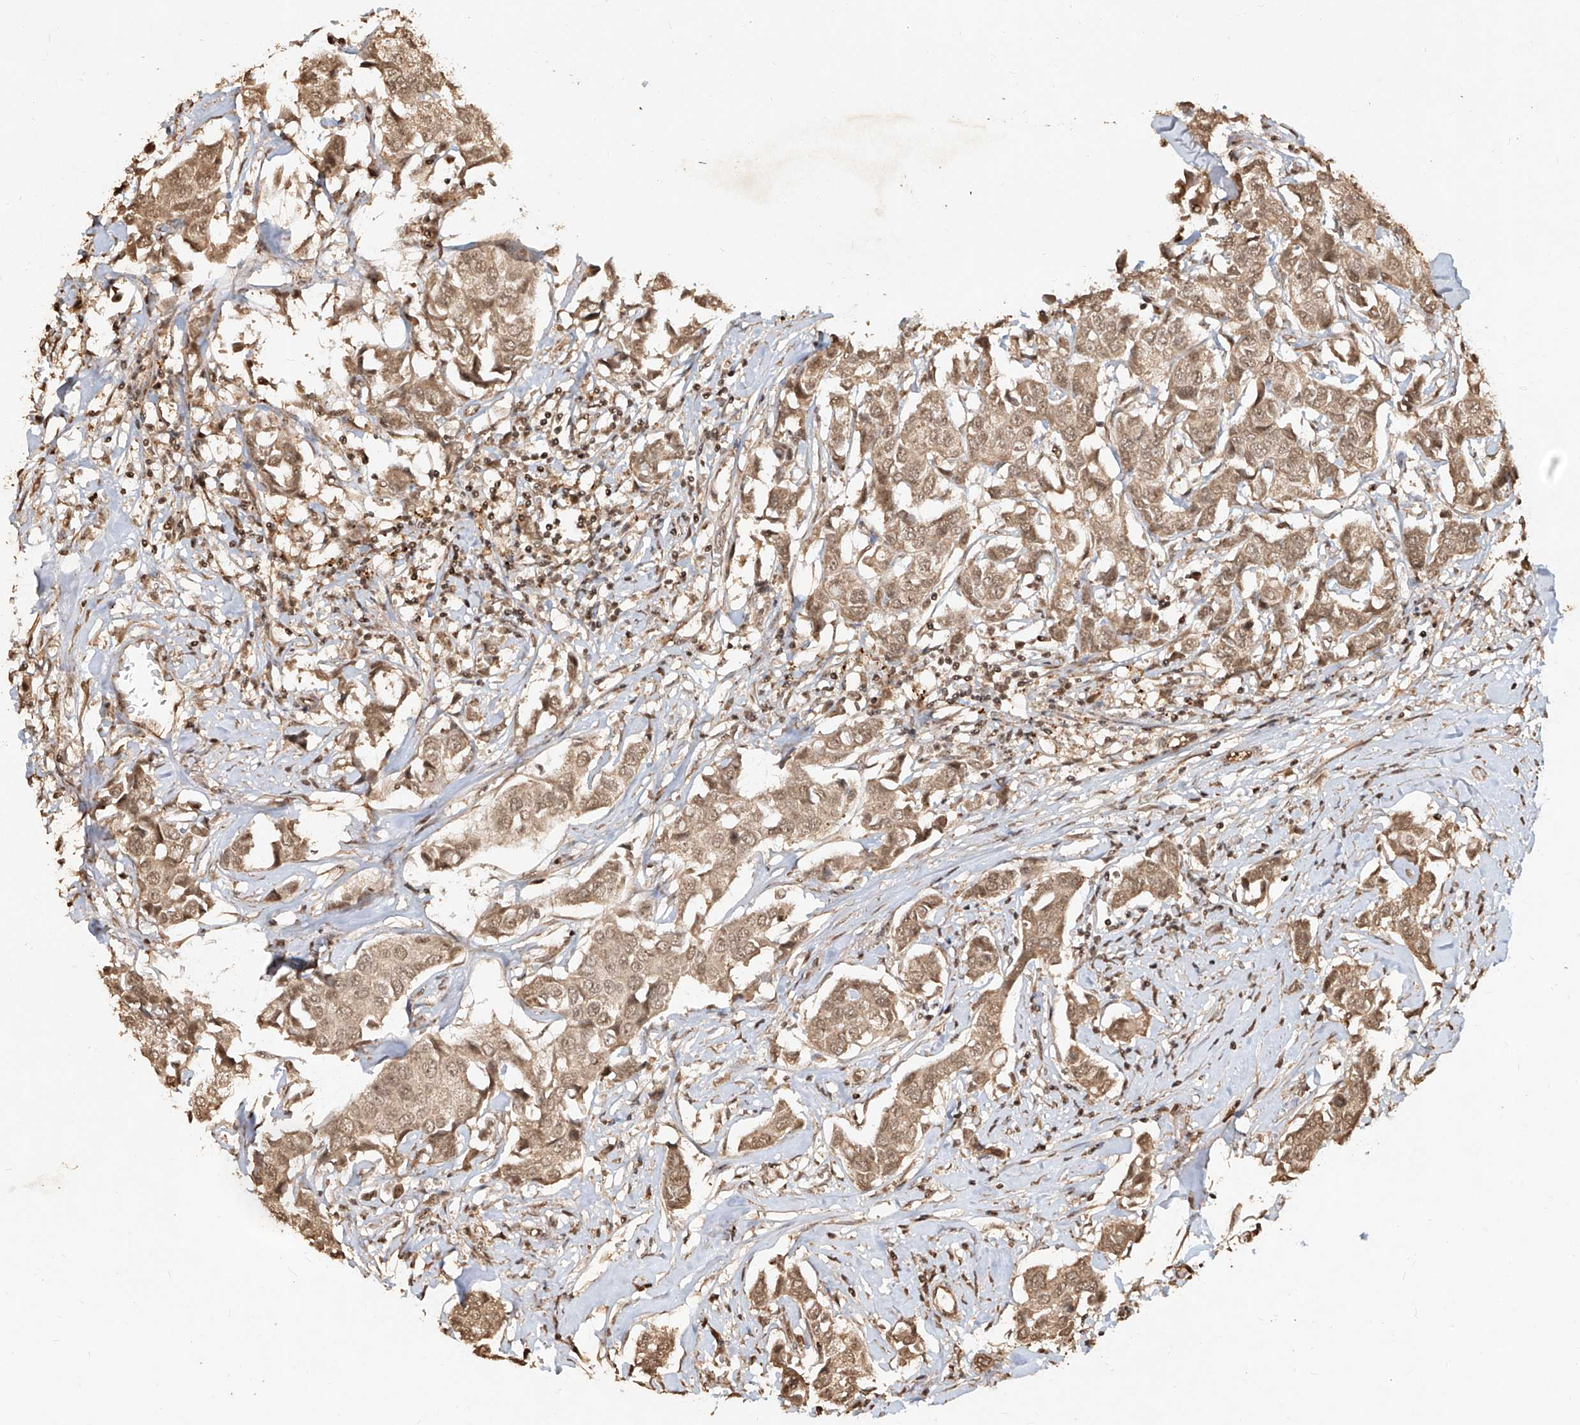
{"staining": {"intensity": "moderate", "quantity": ">75%", "location": "cytoplasmic/membranous,nuclear"}, "tissue": "breast cancer", "cell_type": "Tumor cells", "image_type": "cancer", "snomed": [{"axis": "morphology", "description": "Duct carcinoma"}, {"axis": "topography", "description": "Breast"}], "caption": "A brown stain highlights moderate cytoplasmic/membranous and nuclear positivity of a protein in human breast invasive ductal carcinoma tumor cells.", "gene": "UBE2K", "patient": {"sex": "female", "age": 80}}